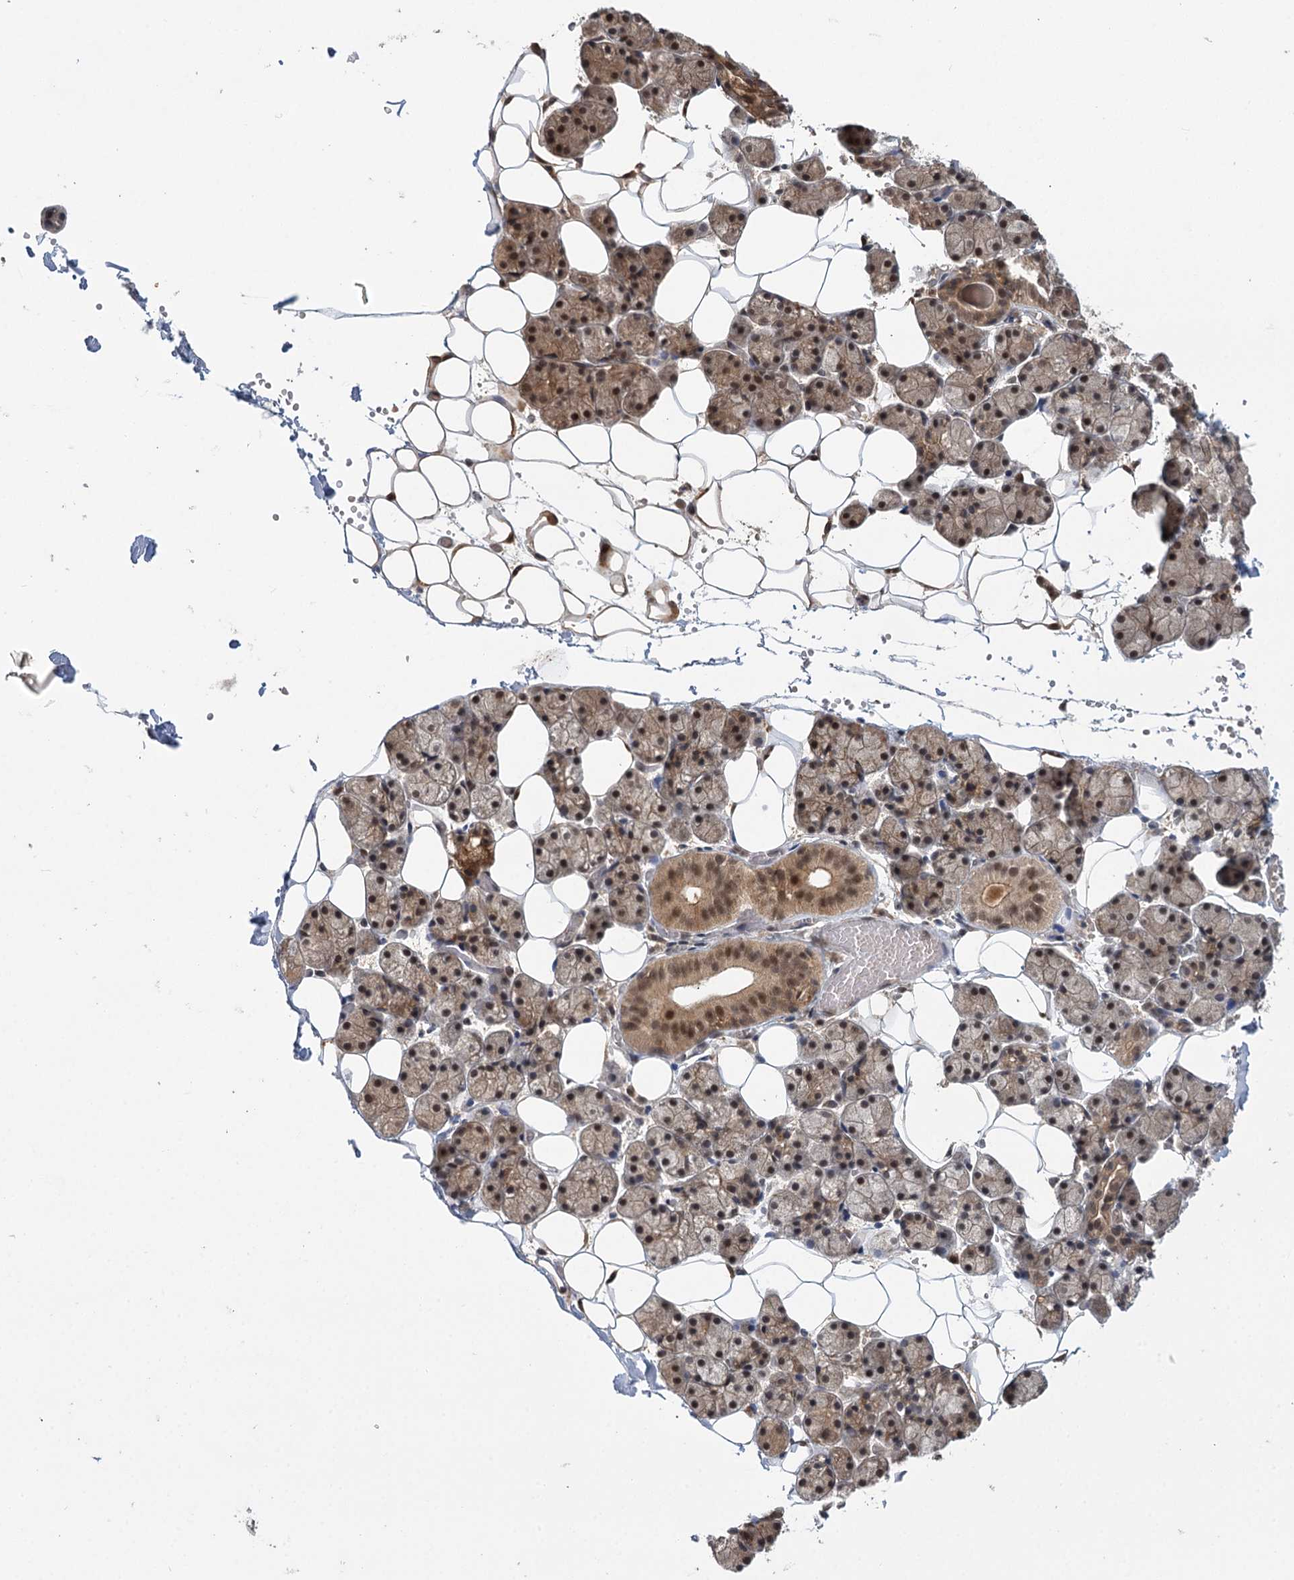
{"staining": {"intensity": "moderate", "quantity": ">75%", "location": "cytoplasmic/membranous,nuclear"}, "tissue": "salivary gland", "cell_type": "Glandular cells", "image_type": "normal", "snomed": [{"axis": "morphology", "description": "Normal tissue, NOS"}, {"axis": "topography", "description": "Salivary gland"}], "caption": "Normal salivary gland exhibits moderate cytoplasmic/membranous,nuclear positivity in about >75% of glandular cells.", "gene": "N6AMT1", "patient": {"sex": "female", "age": 33}}